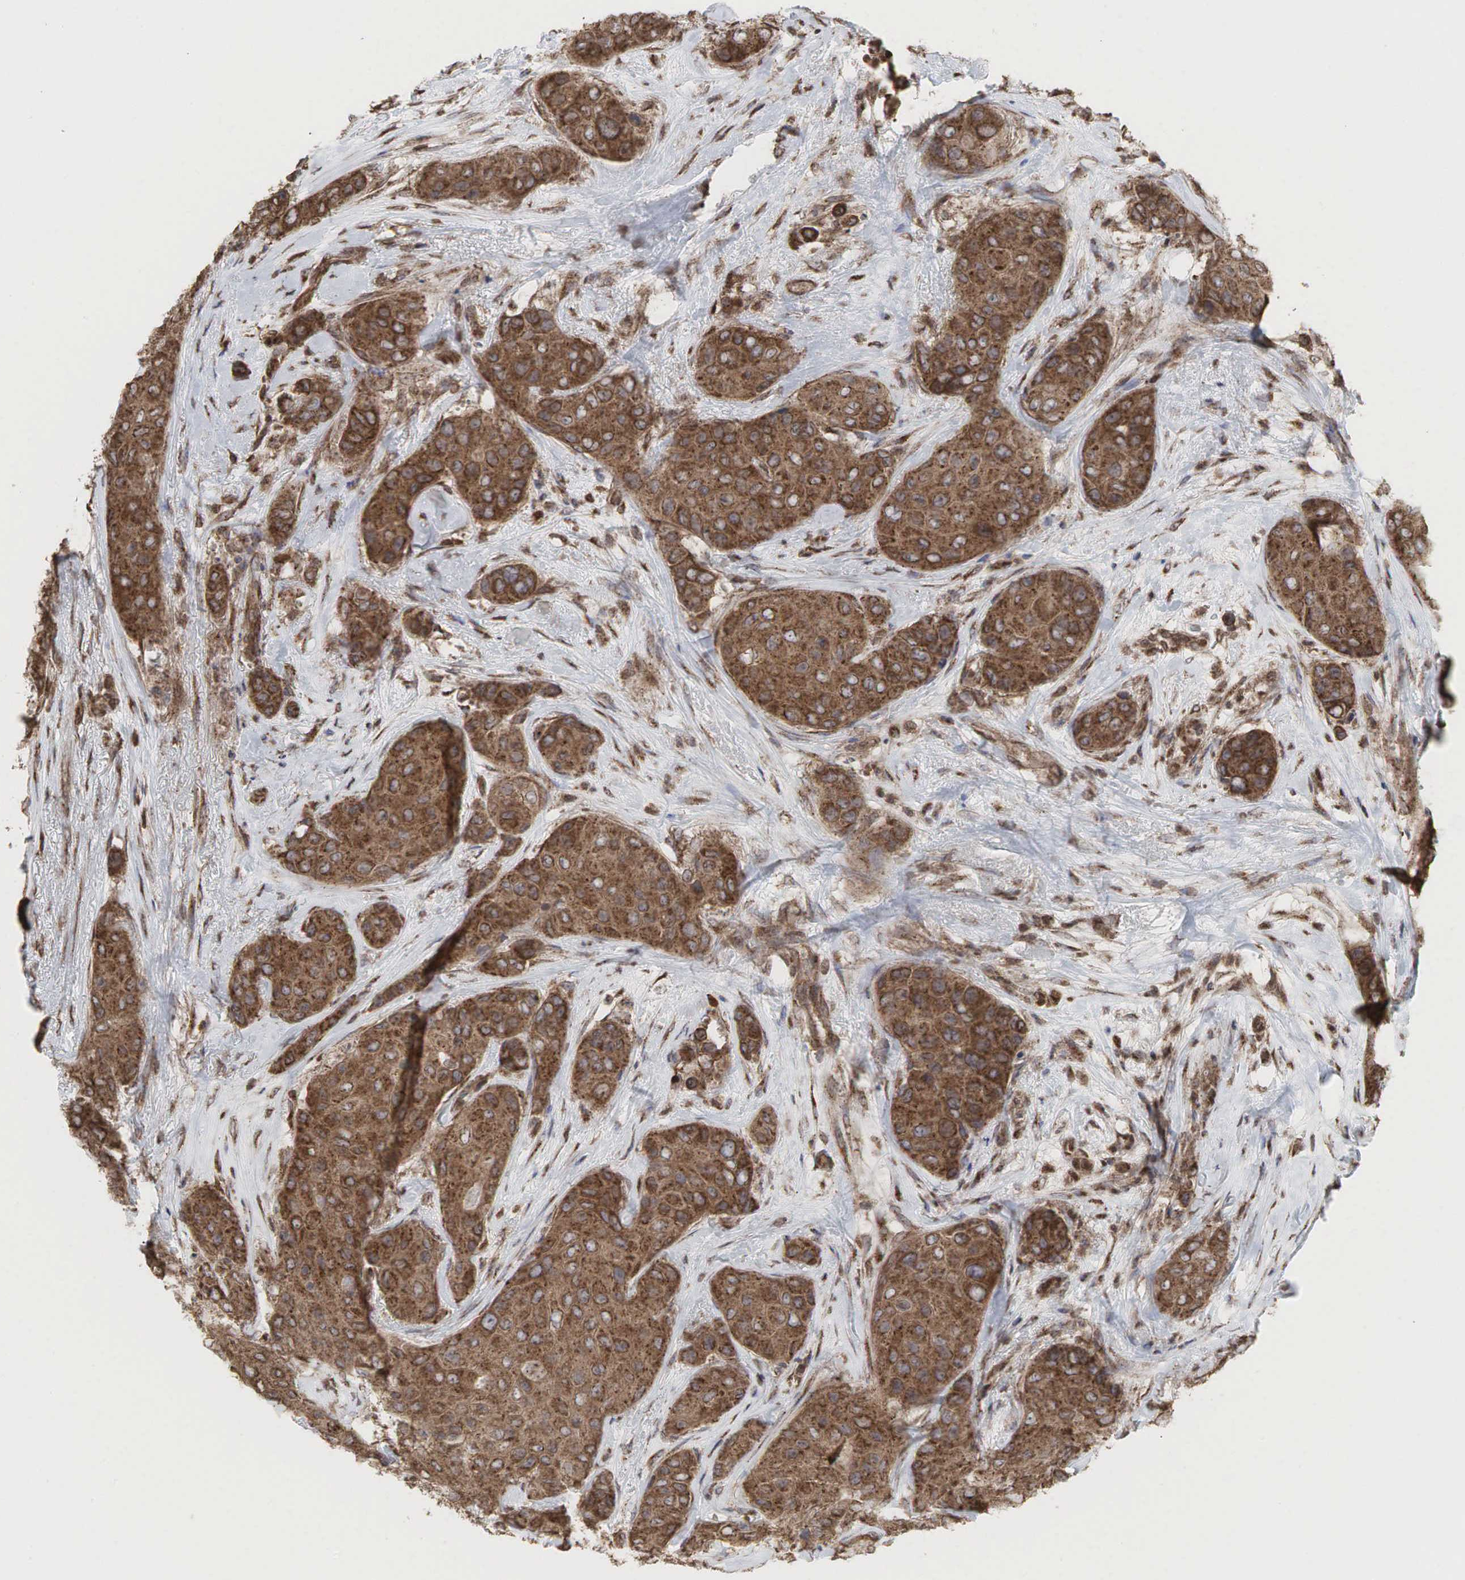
{"staining": {"intensity": "strong", "quantity": ">75%", "location": "cytoplasmic/membranous"}, "tissue": "breast cancer", "cell_type": "Tumor cells", "image_type": "cancer", "snomed": [{"axis": "morphology", "description": "Duct carcinoma"}, {"axis": "topography", "description": "Breast"}], "caption": "IHC of intraductal carcinoma (breast) demonstrates high levels of strong cytoplasmic/membranous staining in approximately >75% of tumor cells. (IHC, brightfield microscopy, high magnification).", "gene": "PABPC5", "patient": {"sex": "female", "age": 68}}